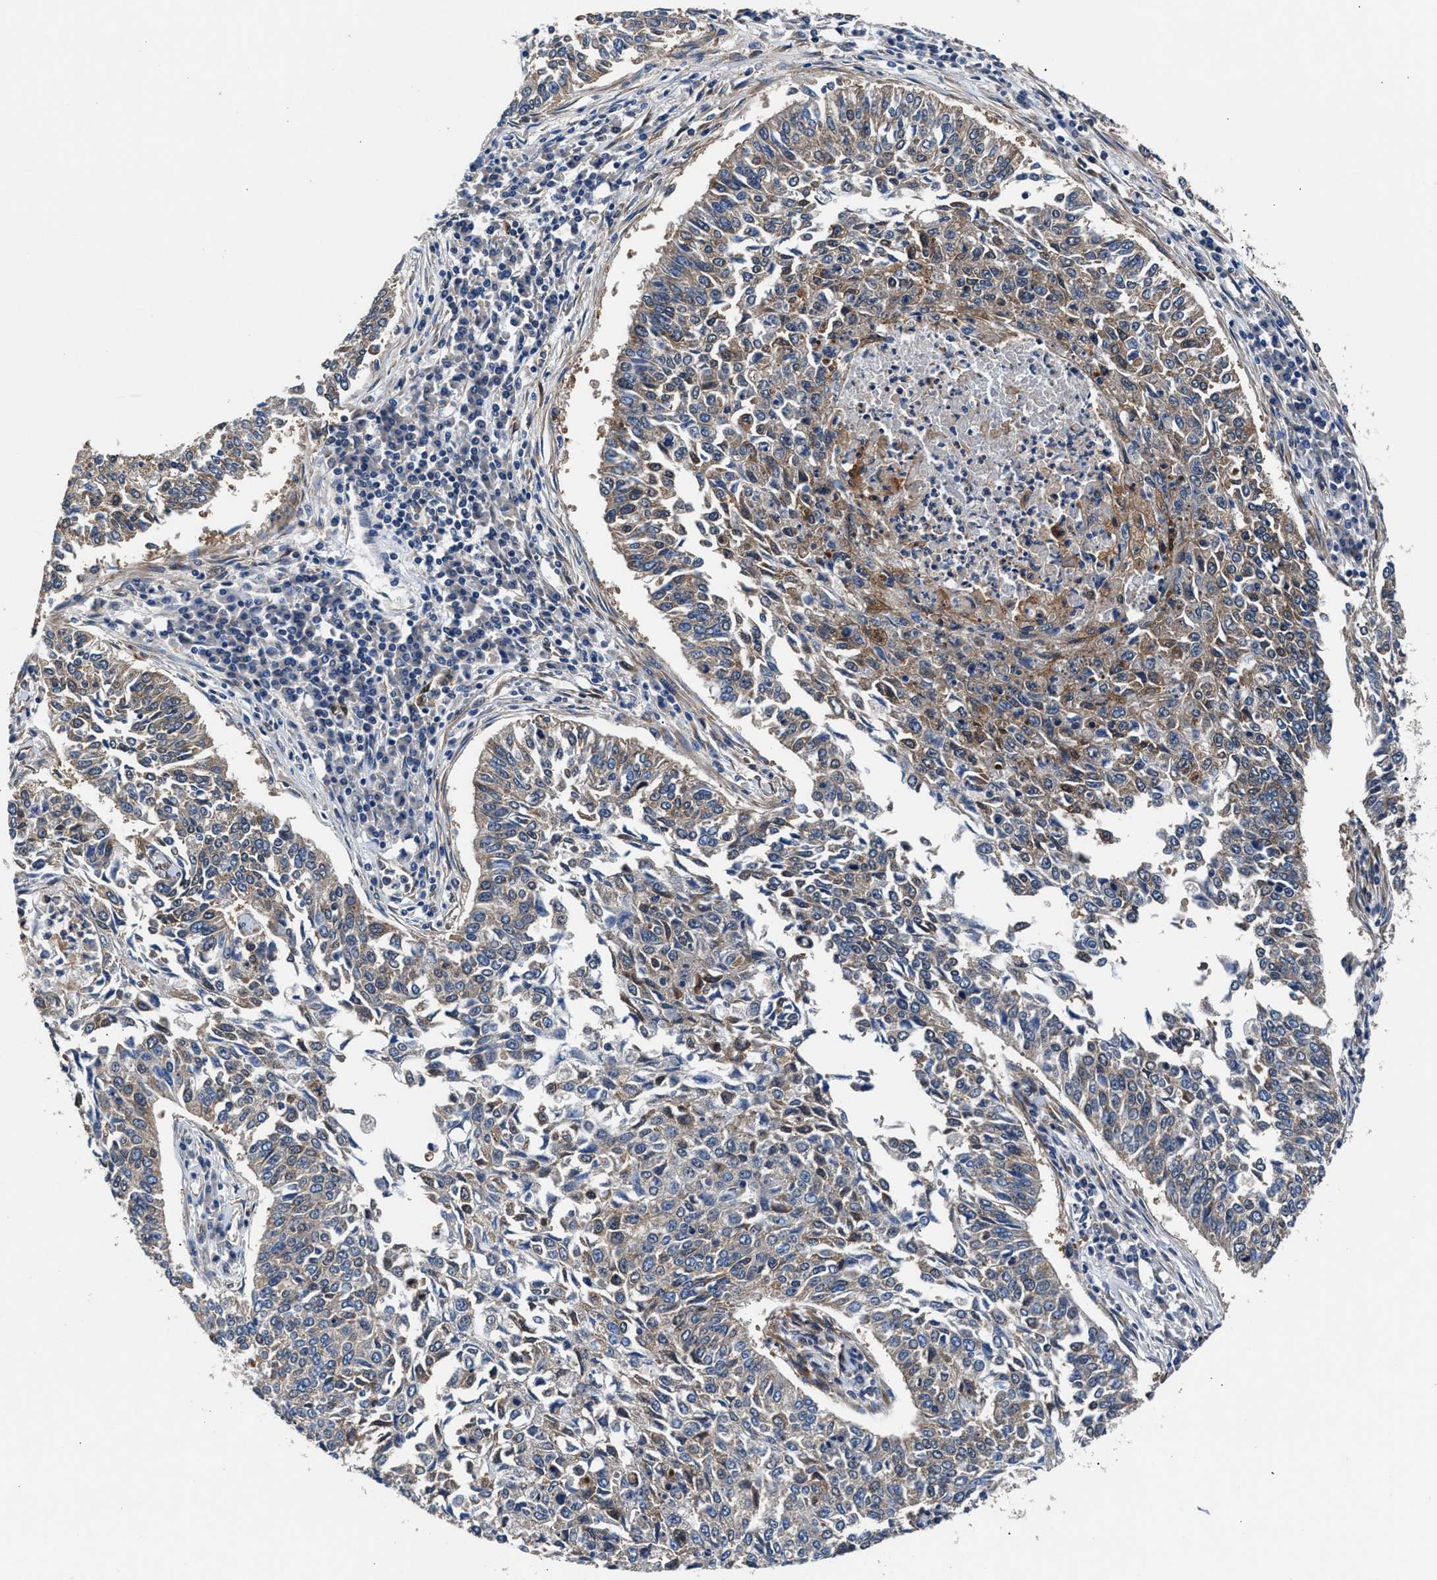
{"staining": {"intensity": "weak", "quantity": "25%-75%", "location": "cytoplasmic/membranous"}, "tissue": "lung cancer", "cell_type": "Tumor cells", "image_type": "cancer", "snomed": [{"axis": "morphology", "description": "Normal tissue, NOS"}, {"axis": "morphology", "description": "Squamous cell carcinoma, NOS"}, {"axis": "topography", "description": "Cartilage tissue"}, {"axis": "topography", "description": "Bronchus"}, {"axis": "topography", "description": "Lung"}], "caption": "Lung cancer (squamous cell carcinoma) was stained to show a protein in brown. There is low levels of weak cytoplasmic/membranous expression in about 25%-75% of tumor cells.", "gene": "SH3GL1", "patient": {"sex": "female", "age": 49}}